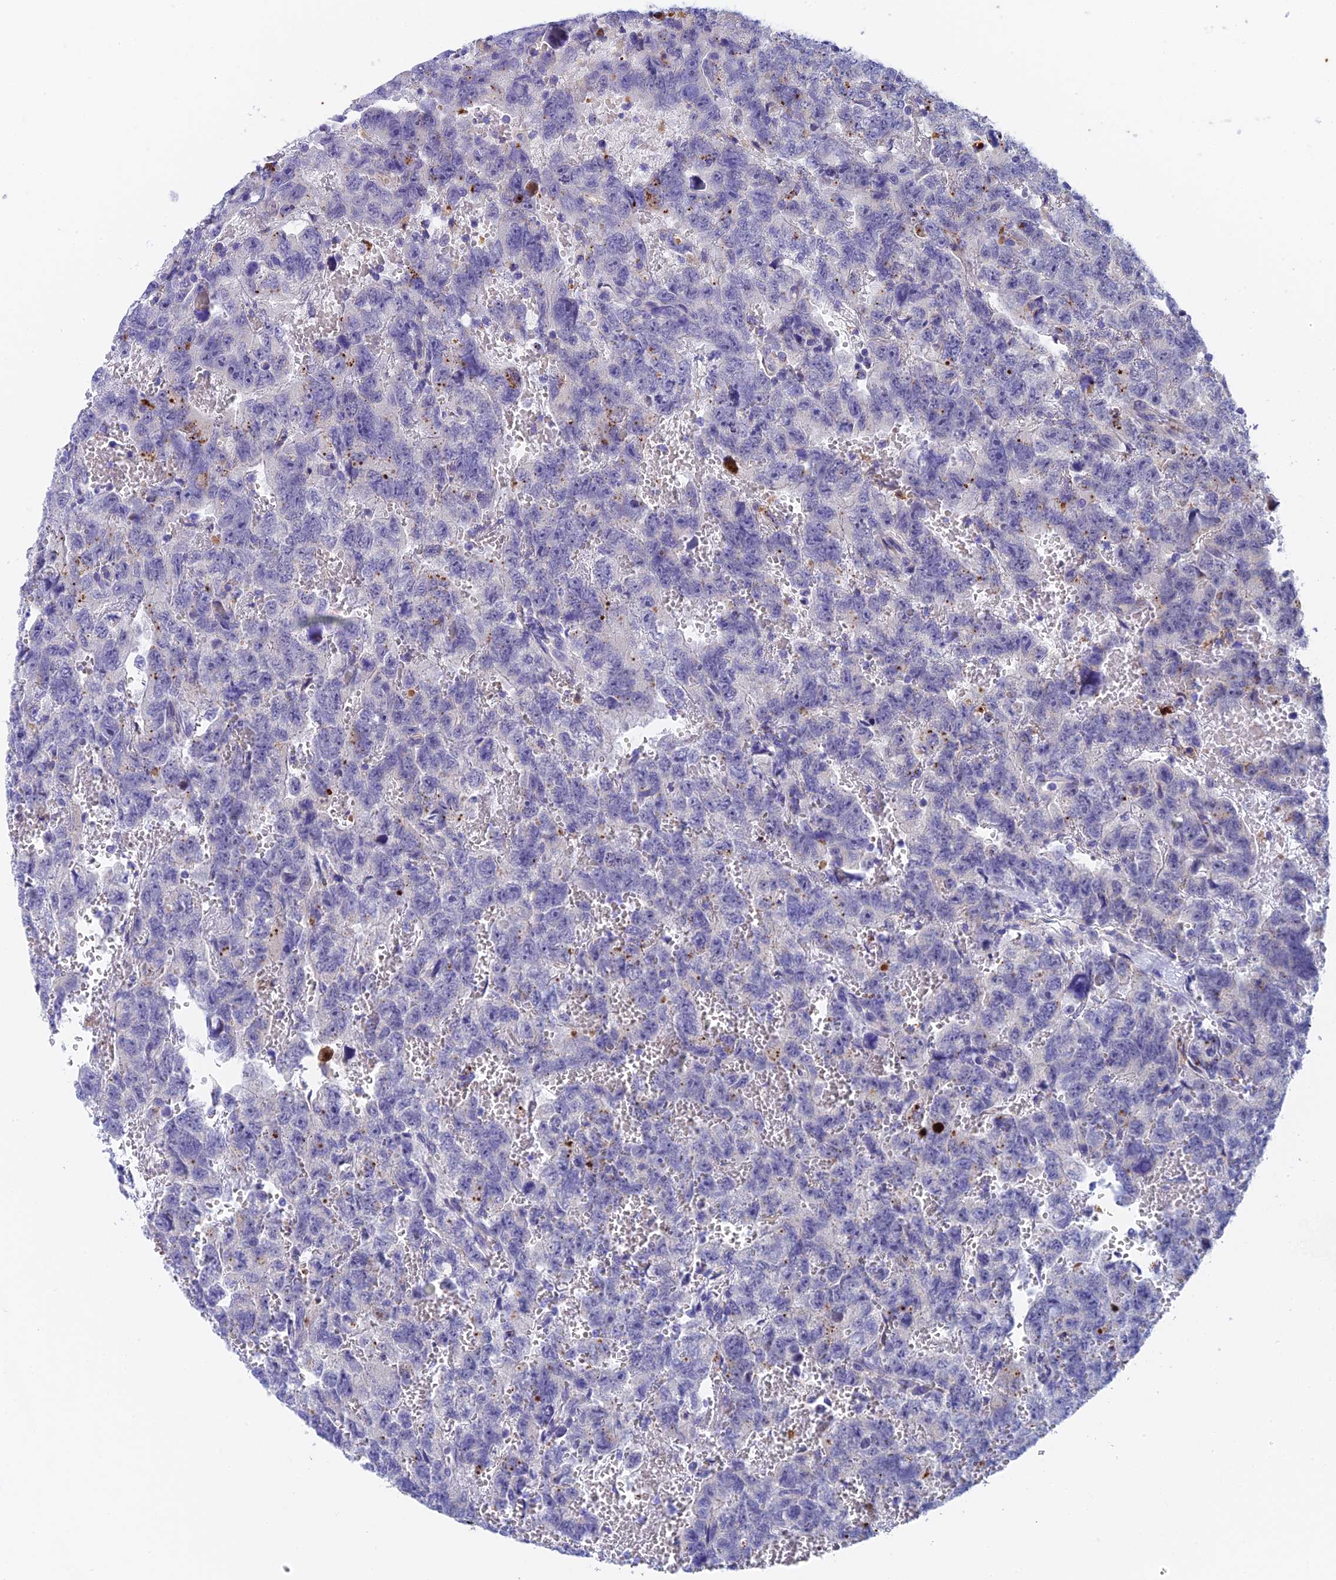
{"staining": {"intensity": "negative", "quantity": "none", "location": "none"}, "tissue": "testis cancer", "cell_type": "Tumor cells", "image_type": "cancer", "snomed": [{"axis": "morphology", "description": "Carcinoma, Embryonal, NOS"}, {"axis": "topography", "description": "Testis"}], "caption": "Tumor cells are negative for protein expression in human embryonal carcinoma (testis).", "gene": "ADAMTS13", "patient": {"sex": "male", "age": 45}}